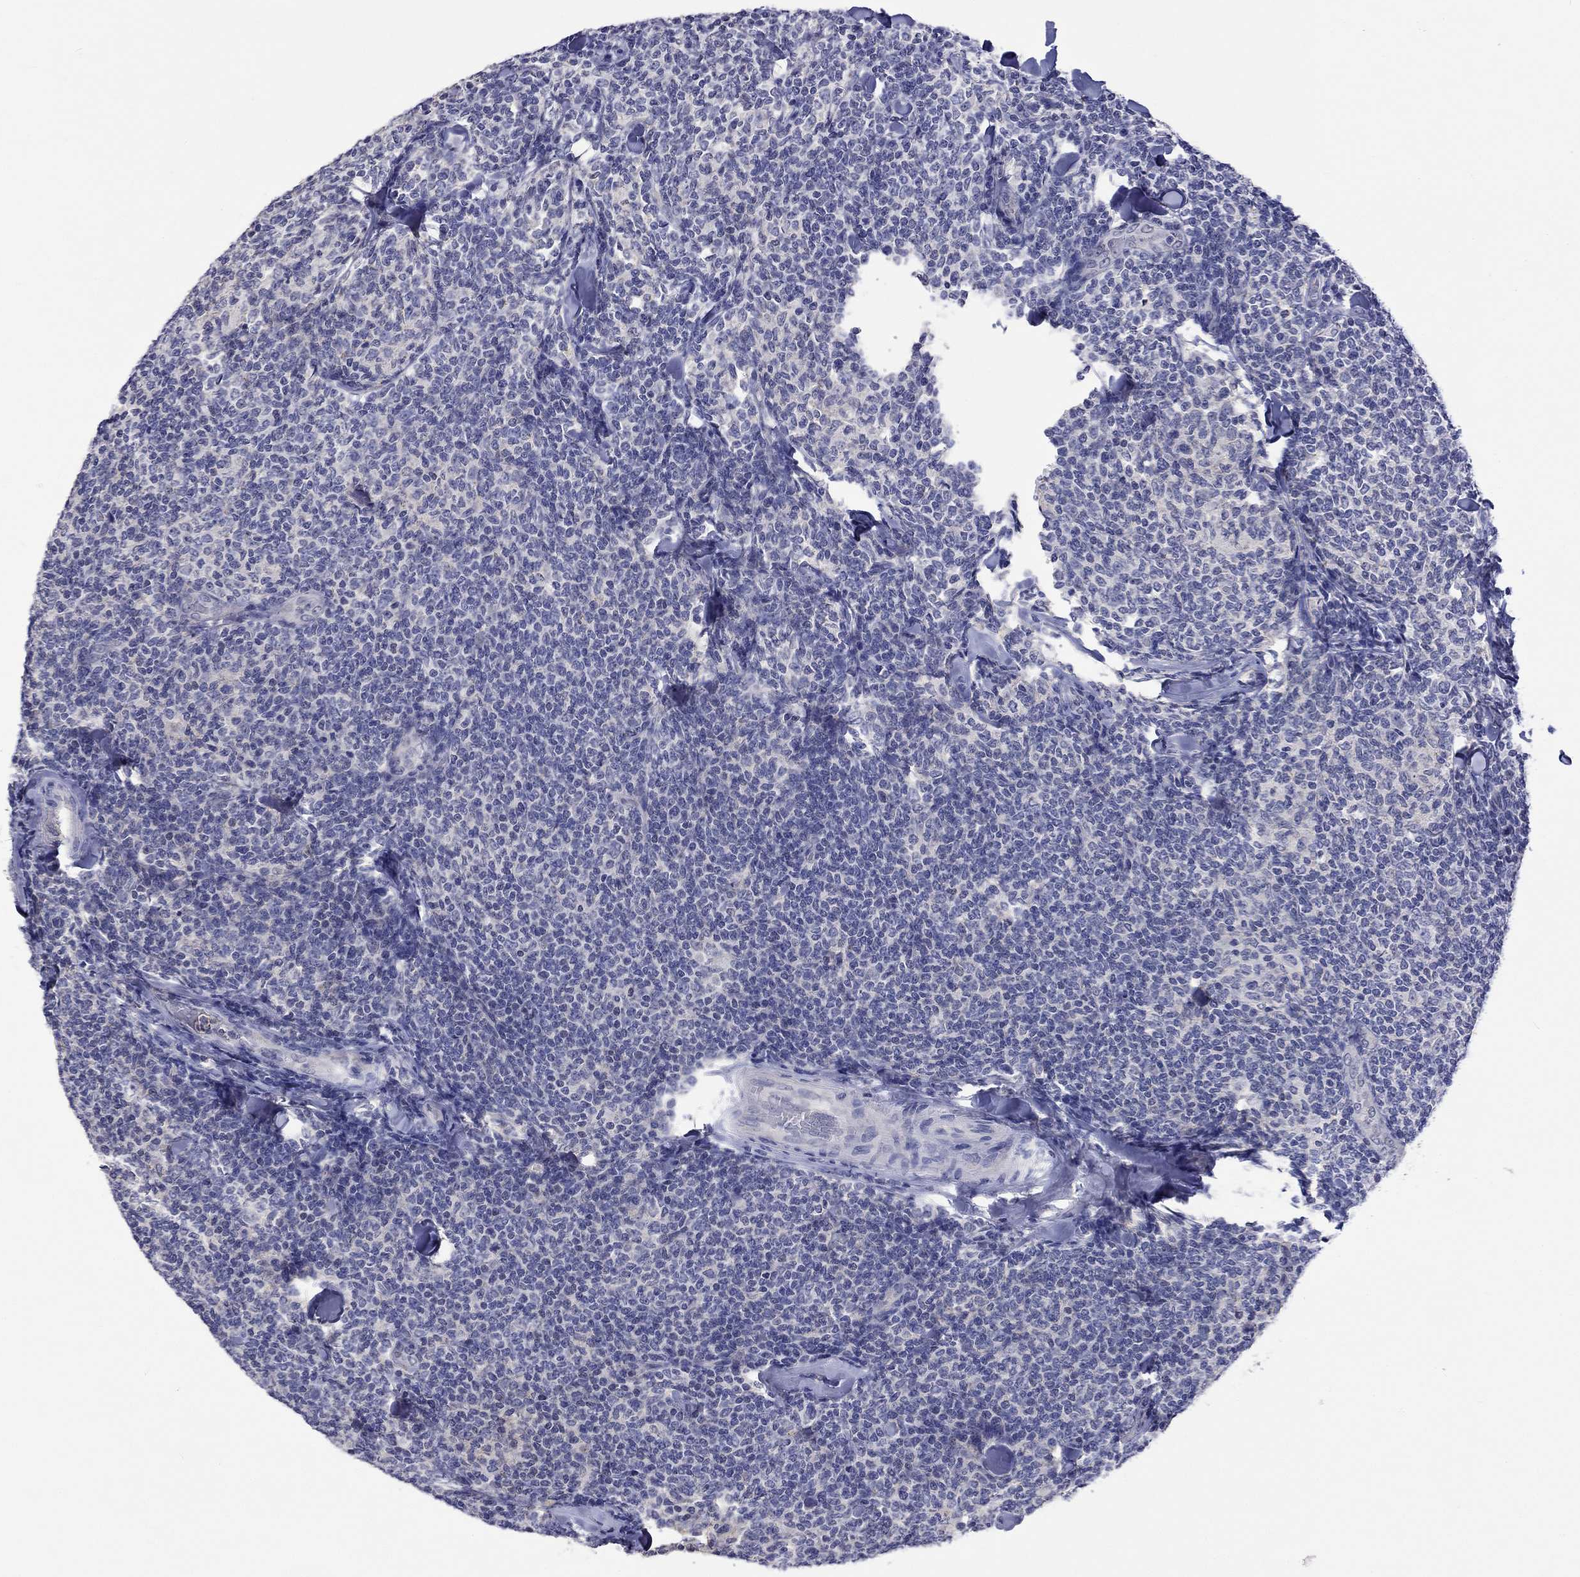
{"staining": {"intensity": "negative", "quantity": "none", "location": "none"}, "tissue": "lymphoma", "cell_type": "Tumor cells", "image_type": "cancer", "snomed": [{"axis": "morphology", "description": "Malignant lymphoma, non-Hodgkin's type, Low grade"}, {"axis": "topography", "description": "Lymph node"}], "caption": "Immunohistochemical staining of human low-grade malignant lymphoma, non-Hodgkin's type displays no significant expression in tumor cells.", "gene": "LRFN4", "patient": {"sex": "female", "age": 56}}